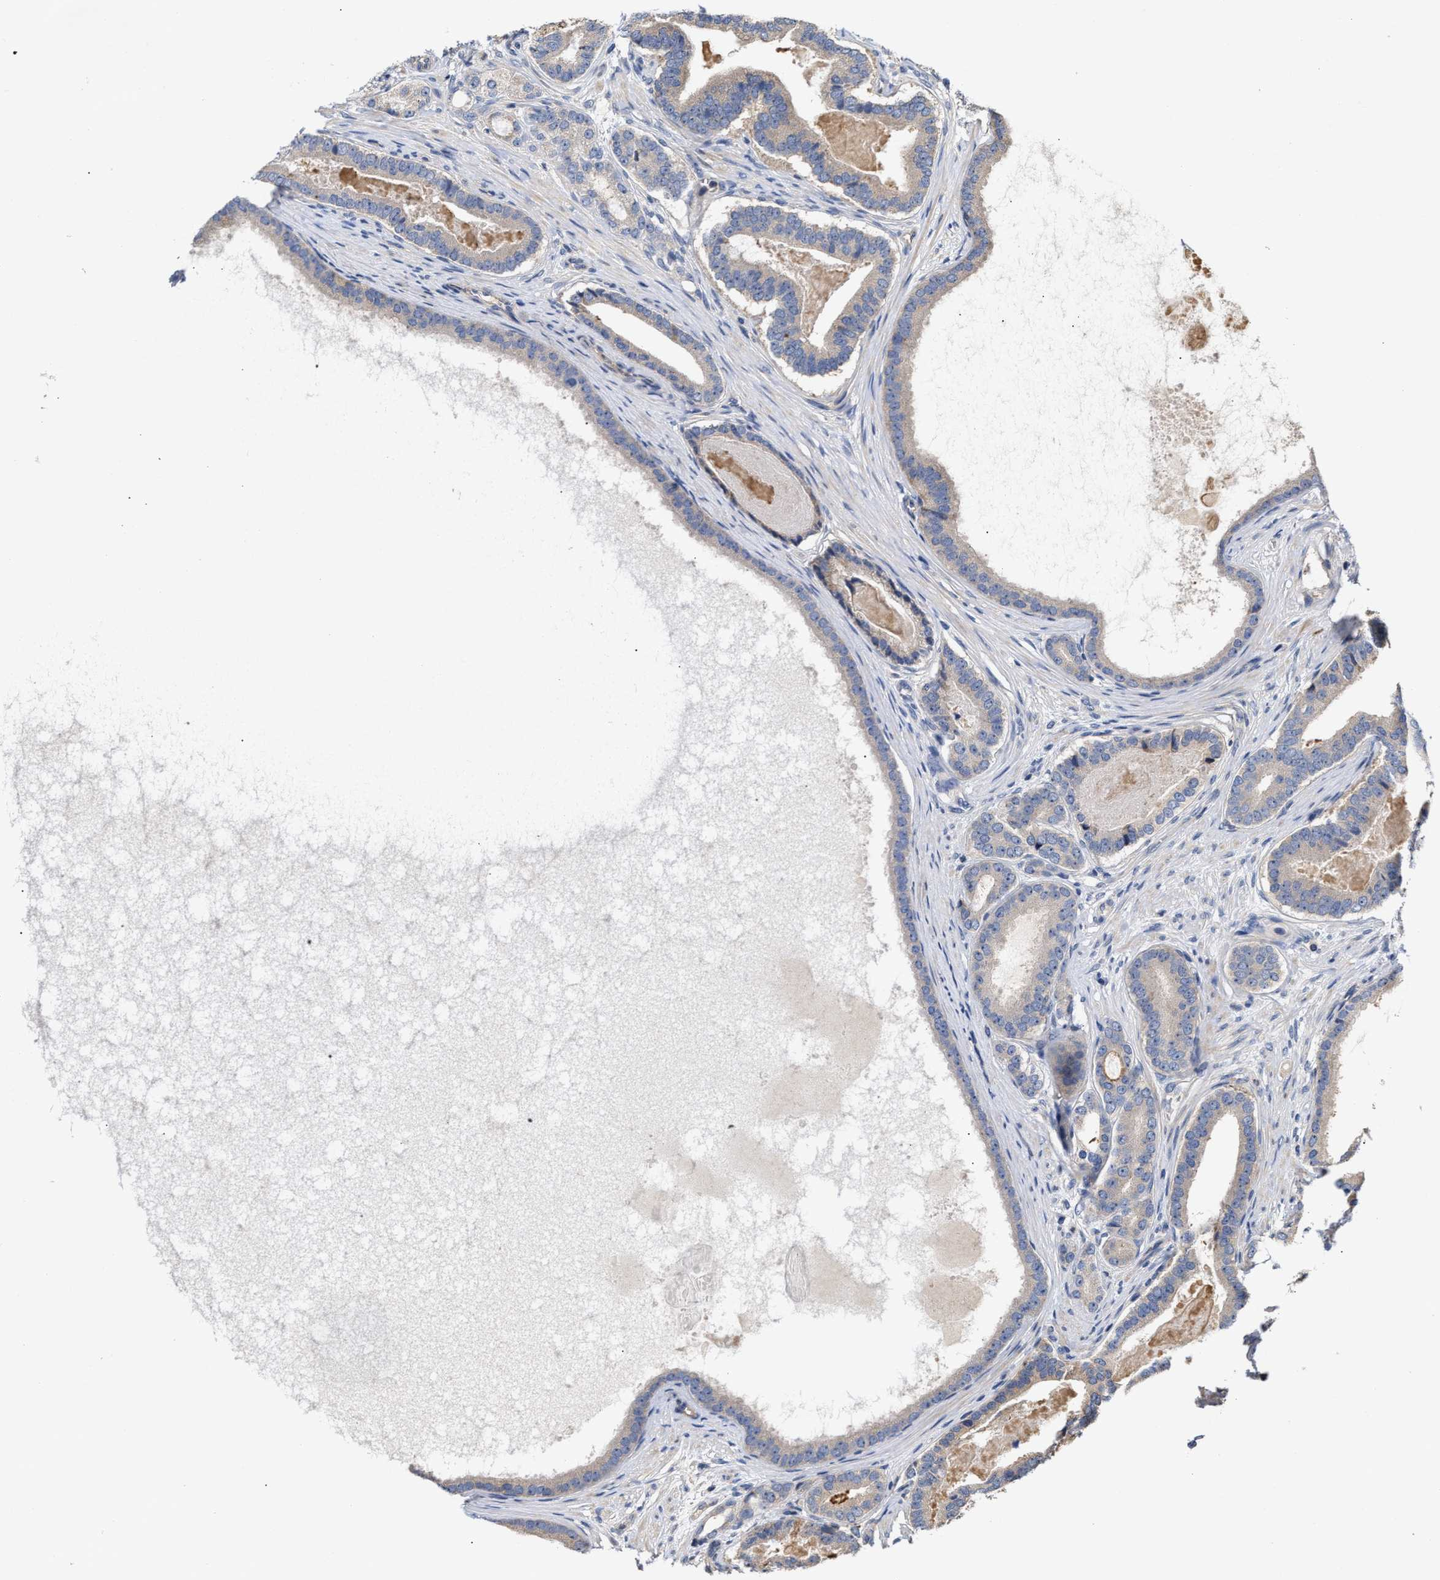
{"staining": {"intensity": "negative", "quantity": "none", "location": "none"}, "tissue": "prostate cancer", "cell_type": "Tumor cells", "image_type": "cancer", "snomed": [{"axis": "morphology", "description": "Adenocarcinoma, High grade"}, {"axis": "topography", "description": "Prostate"}], "caption": "There is no significant expression in tumor cells of prostate cancer.", "gene": "CLIP2", "patient": {"sex": "male", "age": 60}}